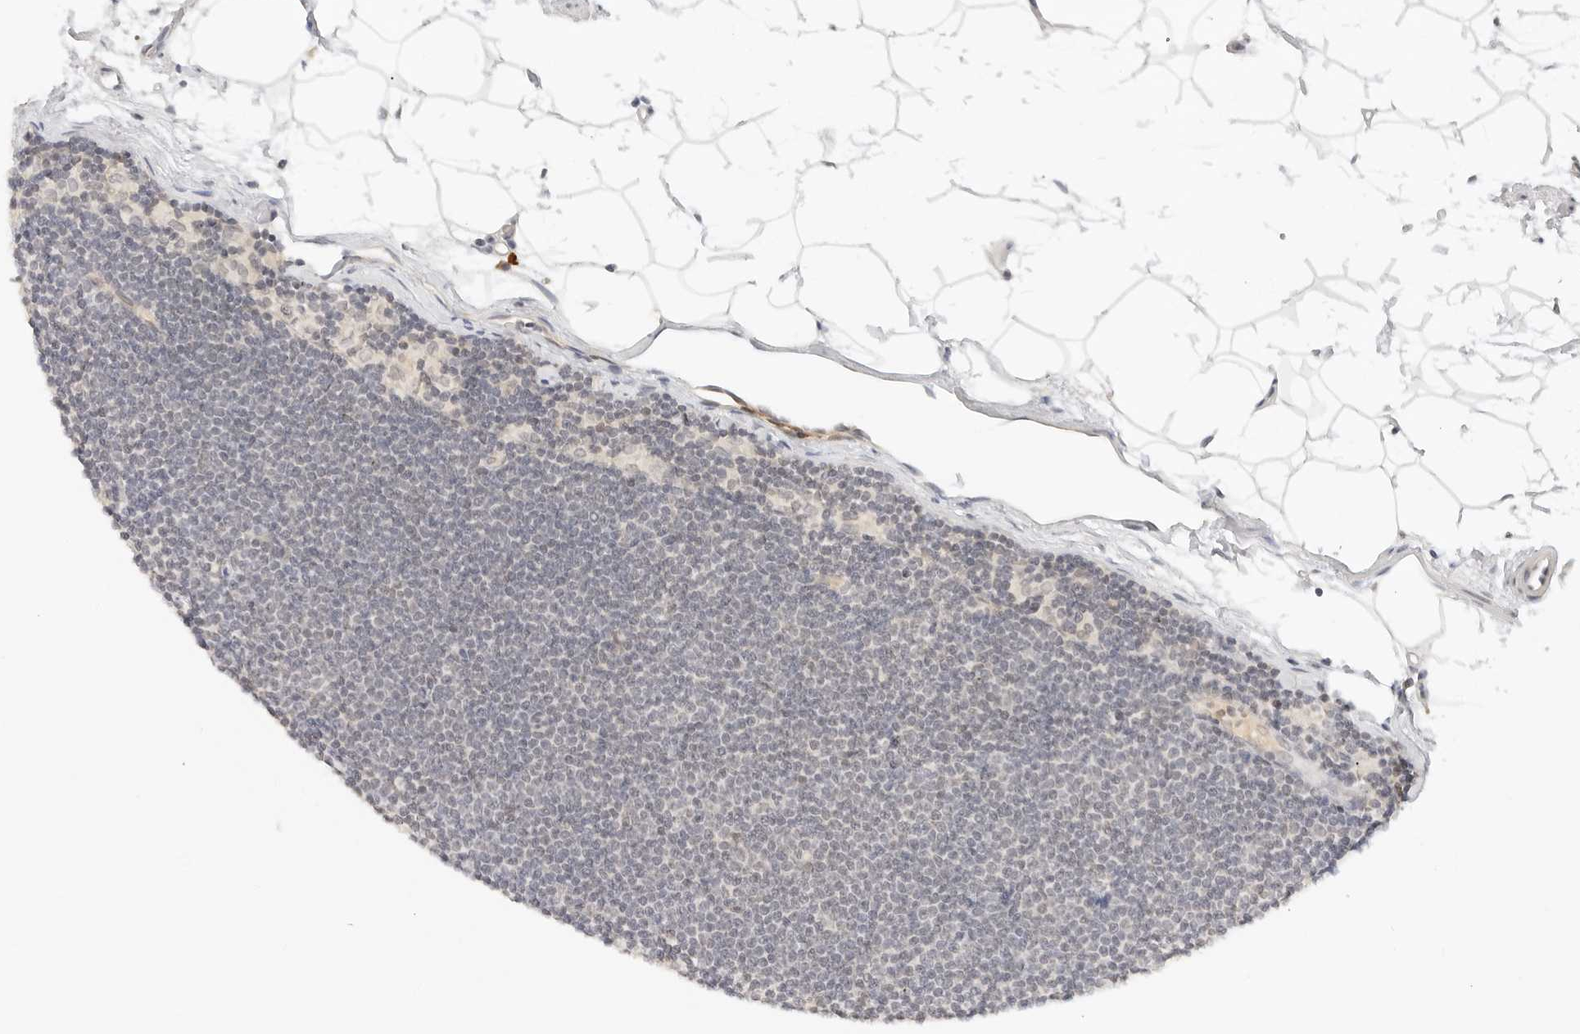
{"staining": {"intensity": "negative", "quantity": "none", "location": "none"}, "tissue": "lymphoma", "cell_type": "Tumor cells", "image_type": "cancer", "snomed": [{"axis": "morphology", "description": "Malignant lymphoma, non-Hodgkin's type, Low grade"}, {"axis": "topography", "description": "Lymph node"}], "caption": "Histopathology image shows no significant protein positivity in tumor cells of lymphoma. The staining is performed using DAB brown chromogen with nuclei counter-stained in using hematoxylin.", "gene": "NEO1", "patient": {"sex": "female", "age": 53}}